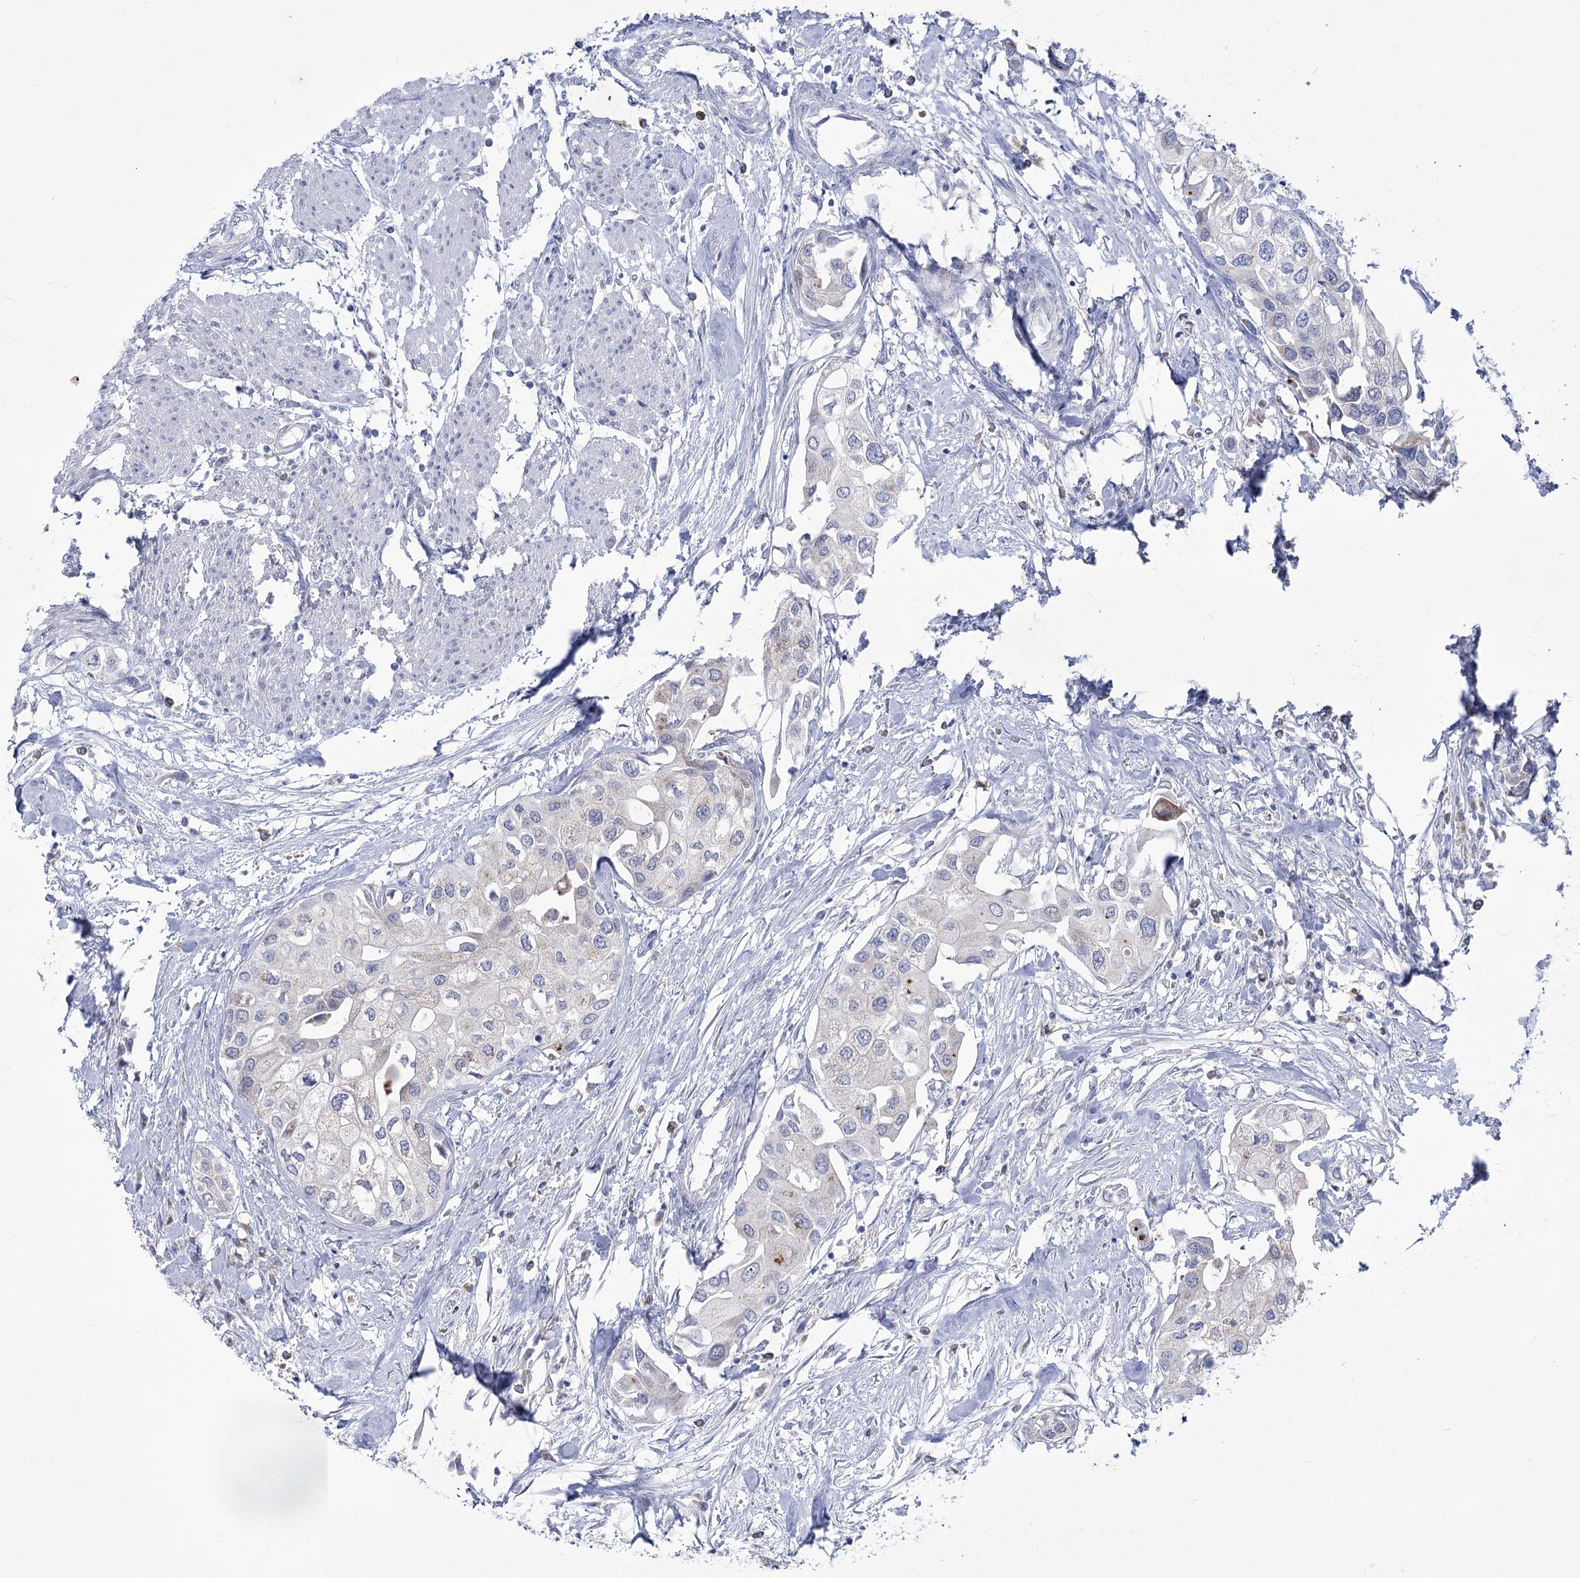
{"staining": {"intensity": "negative", "quantity": "none", "location": "none"}, "tissue": "urothelial cancer", "cell_type": "Tumor cells", "image_type": "cancer", "snomed": [{"axis": "morphology", "description": "Urothelial carcinoma, High grade"}, {"axis": "topography", "description": "Urinary bladder"}], "caption": "This is an immunohistochemistry micrograph of urothelial cancer. There is no staining in tumor cells.", "gene": "BEND7", "patient": {"sex": "male", "age": 64}}